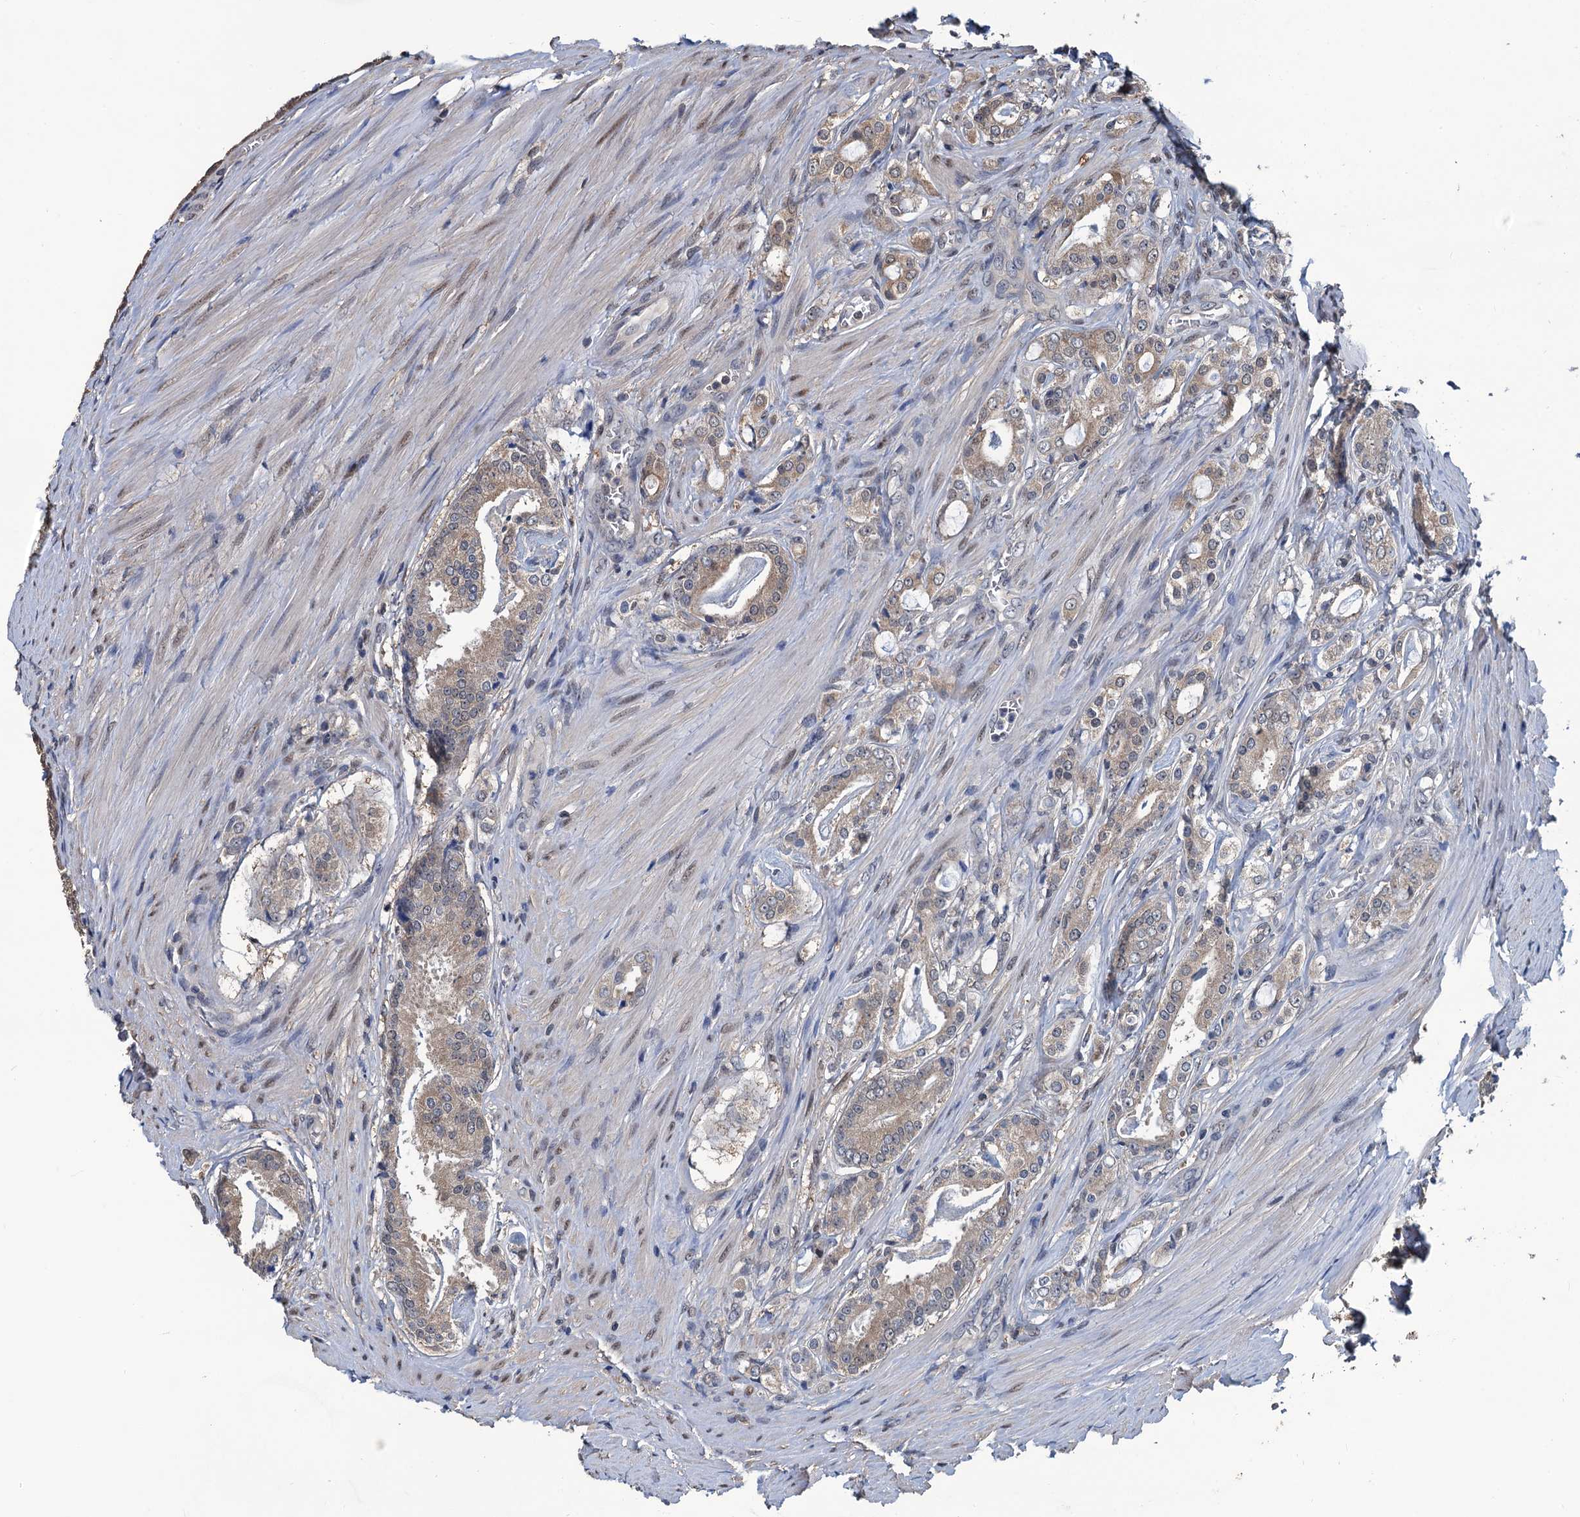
{"staining": {"intensity": "moderate", "quantity": ">75%", "location": "cytoplasmic/membranous"}, "tissue": "prostate cancer", "cell_type": "Tumor cells", "image_type": "cancer", "snomed": [{"axis": "morphology", "description": "Adenocarcinoma, High grade"}, {"axis": "topography", "description": "Prostate"}], "caption": "A histopathology image of human prostate cancer stained for a protein displays moderate cytoplasmic/membranous brown staining in tumor cells.", "gene": "RTKN2", "patient": {"sex": "male", "age": 63}}